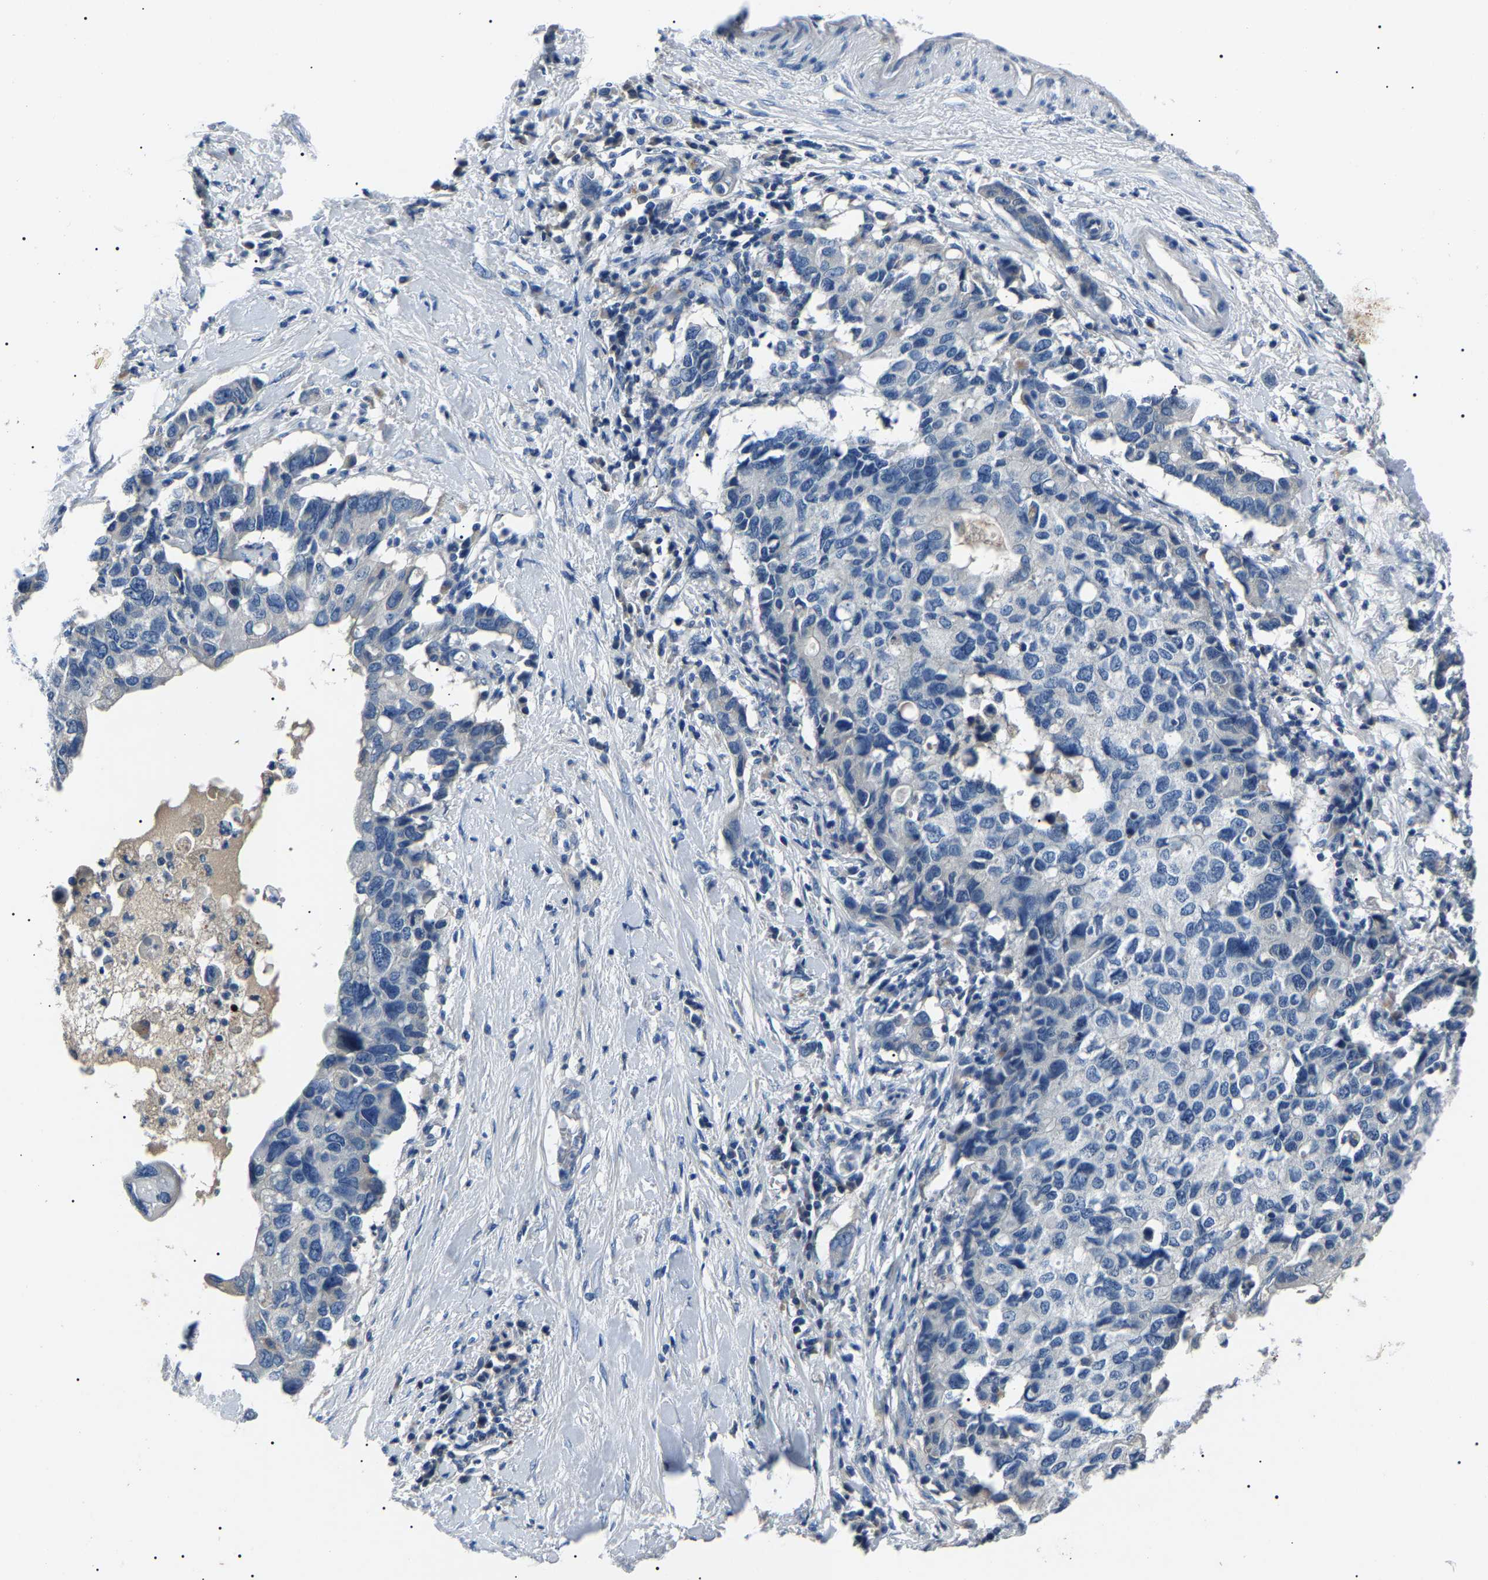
{"staining": {"intensity": "negative", "quantity": "none", "location": "none"}, "tissue": "pancreatic cancer", "cell_type": "Tumor cells", "image_type": "cancer", "snomed": [{"axis": "morphology", "description": "Adenocarcinoma, NOS"}, {"axis": "topography", "description": "Pancreas"}], "caption": "Tumor cells are negative for protein expression in human pancreatic cancer.", "gene": "KLK15", "patient": {"sex": "female", "age": 56}}